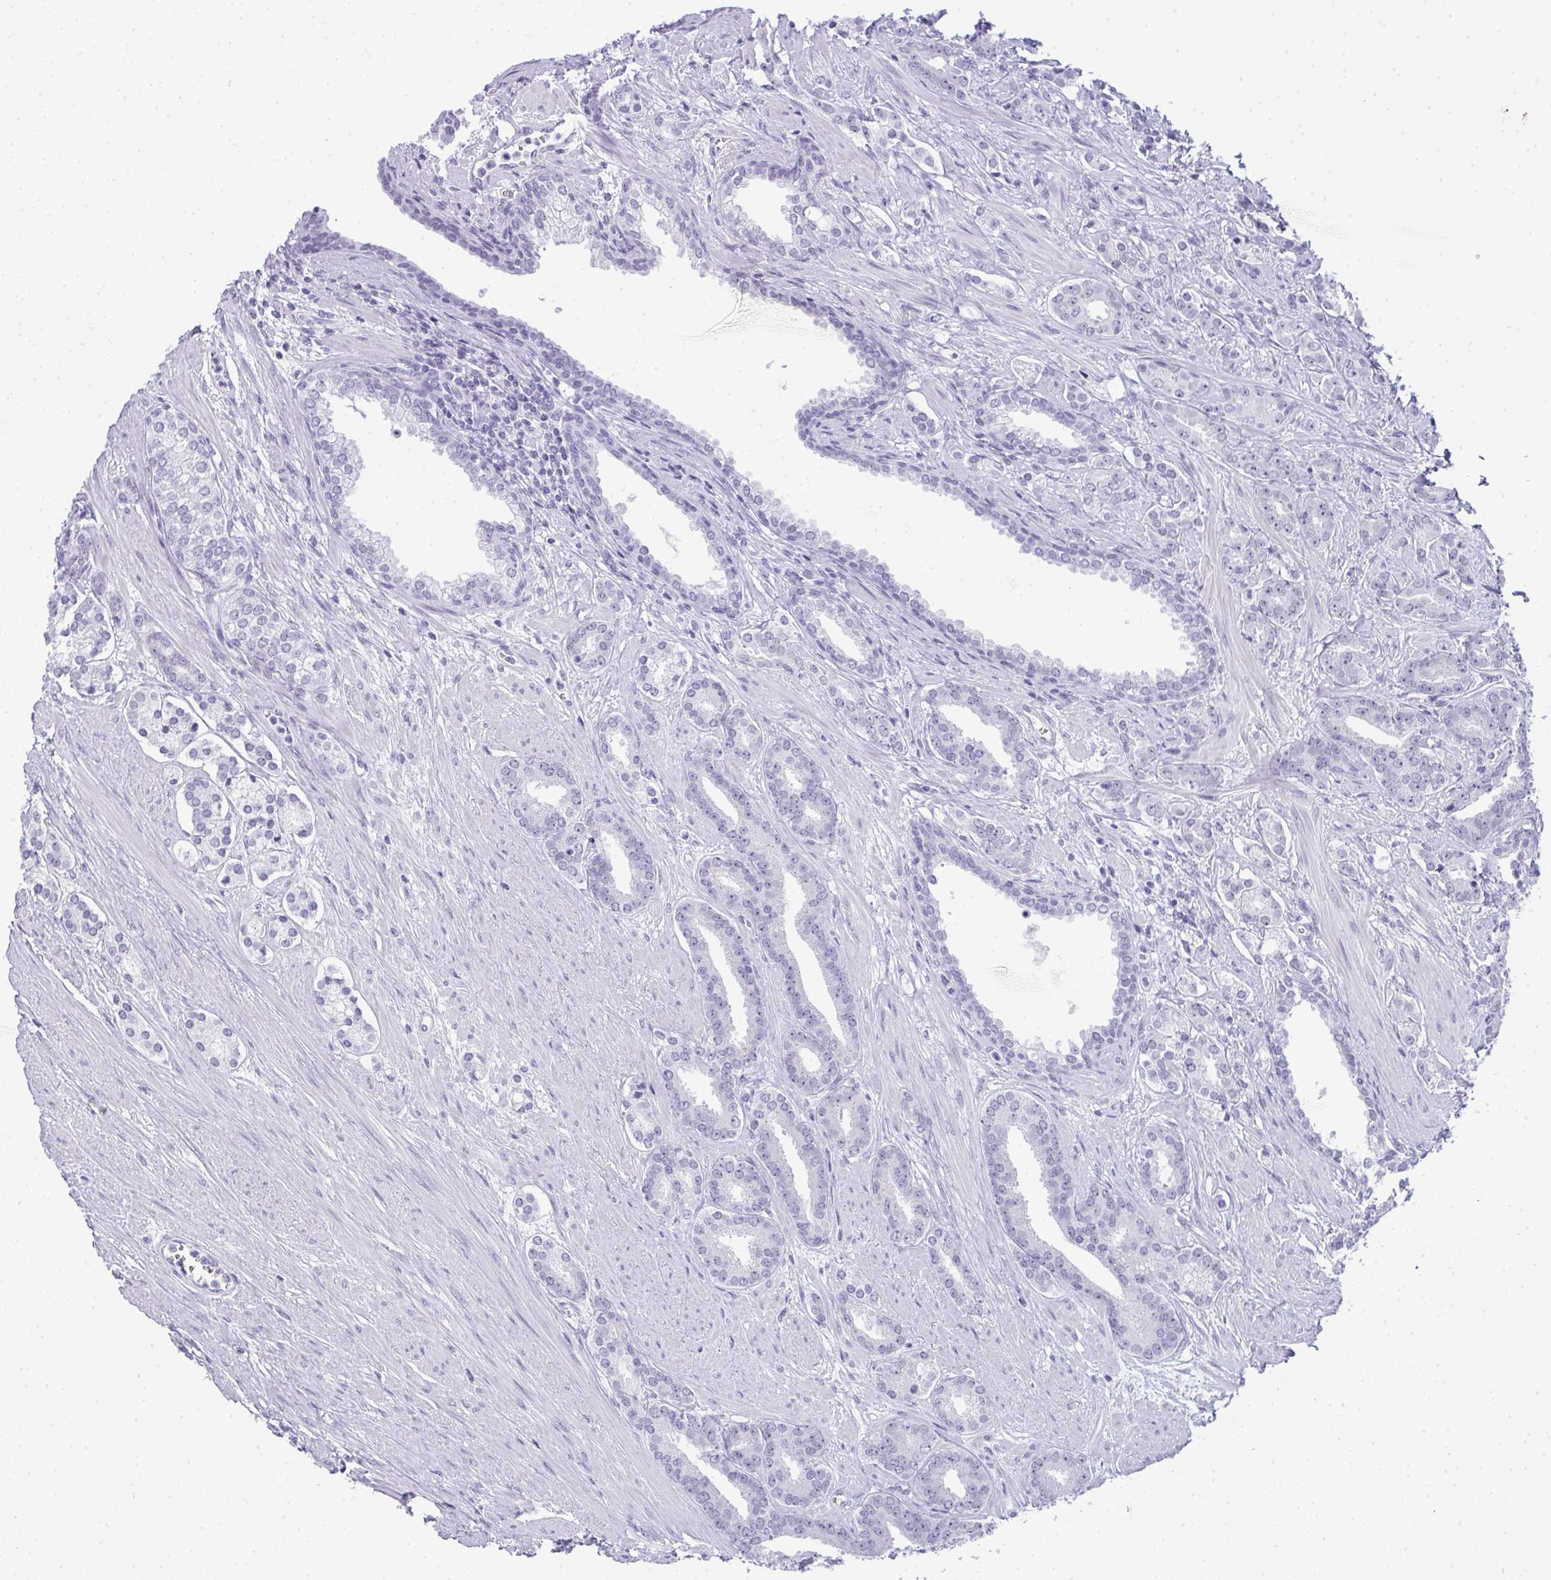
{"staining": {"intensity": "negative", "quantity": "none", "location": "none"}, "tissue": "prostate cancer", "cell_type": "Tumor cells", "image_type": "cancer", "snomed": [{"axis": "morphology", "description": "Adenocarcinoma, High grade"}, {"axis": "topography", "description": "Prostate"}], "caption": "The immunohistochemistry histopathology image has no significant expression in tumor cells of prostate cancer (adenocarcinoma (high-grade)) tissue. (DAB (3,3'-diaminobenzidine) IHC, high magnification).", "gene": "PLA2G1B", "patient": {"sex": "male", "age": 60}}